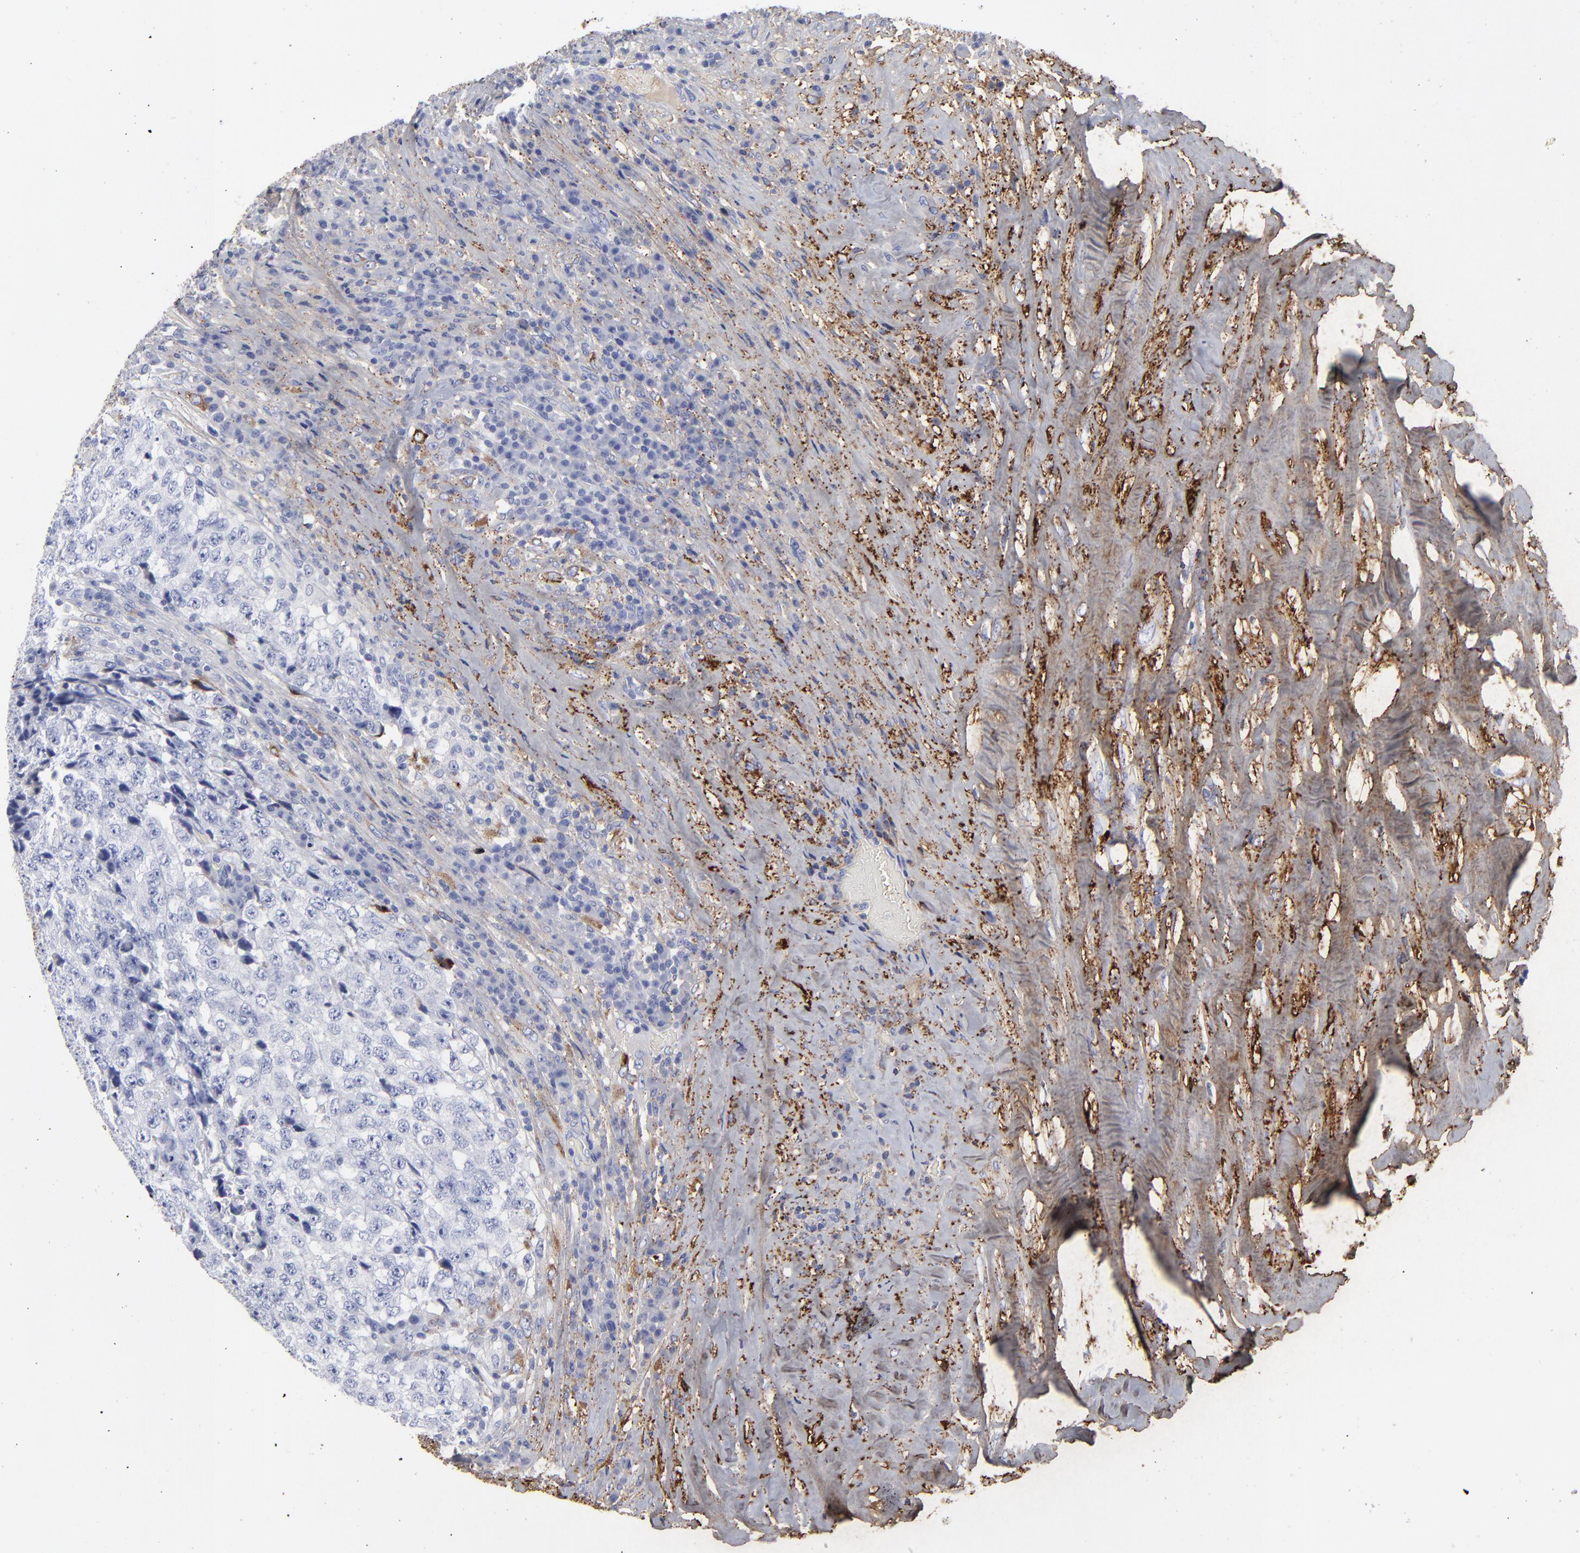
{"staining": {"intensity": "negative", "quantity": "none", "location": "none"}, "tissue": "testis cancer", "cell_type": "Tumor cells", "image_type": "cancer", "snomed": [{"axis": "morphology", "description": "Necrosis, NOS"}, {"axis": "morphology", "description": "Carcinoma, Embryonal, NOS"}, {"axis": "topography", "description": "Testis"}], "caption": "The immunohistochemistry histopathology image has no significant staining in tumor cells of testis embryonal carcinoma tissue. (Stains: DAB (3,3'-diaminobenzidine) IHC with hematoxylin counter stain, Microscopy: brightfield microscopy at high magnification).", "gene": "DCN", "patient": {"sex": "male", "age": 19}}